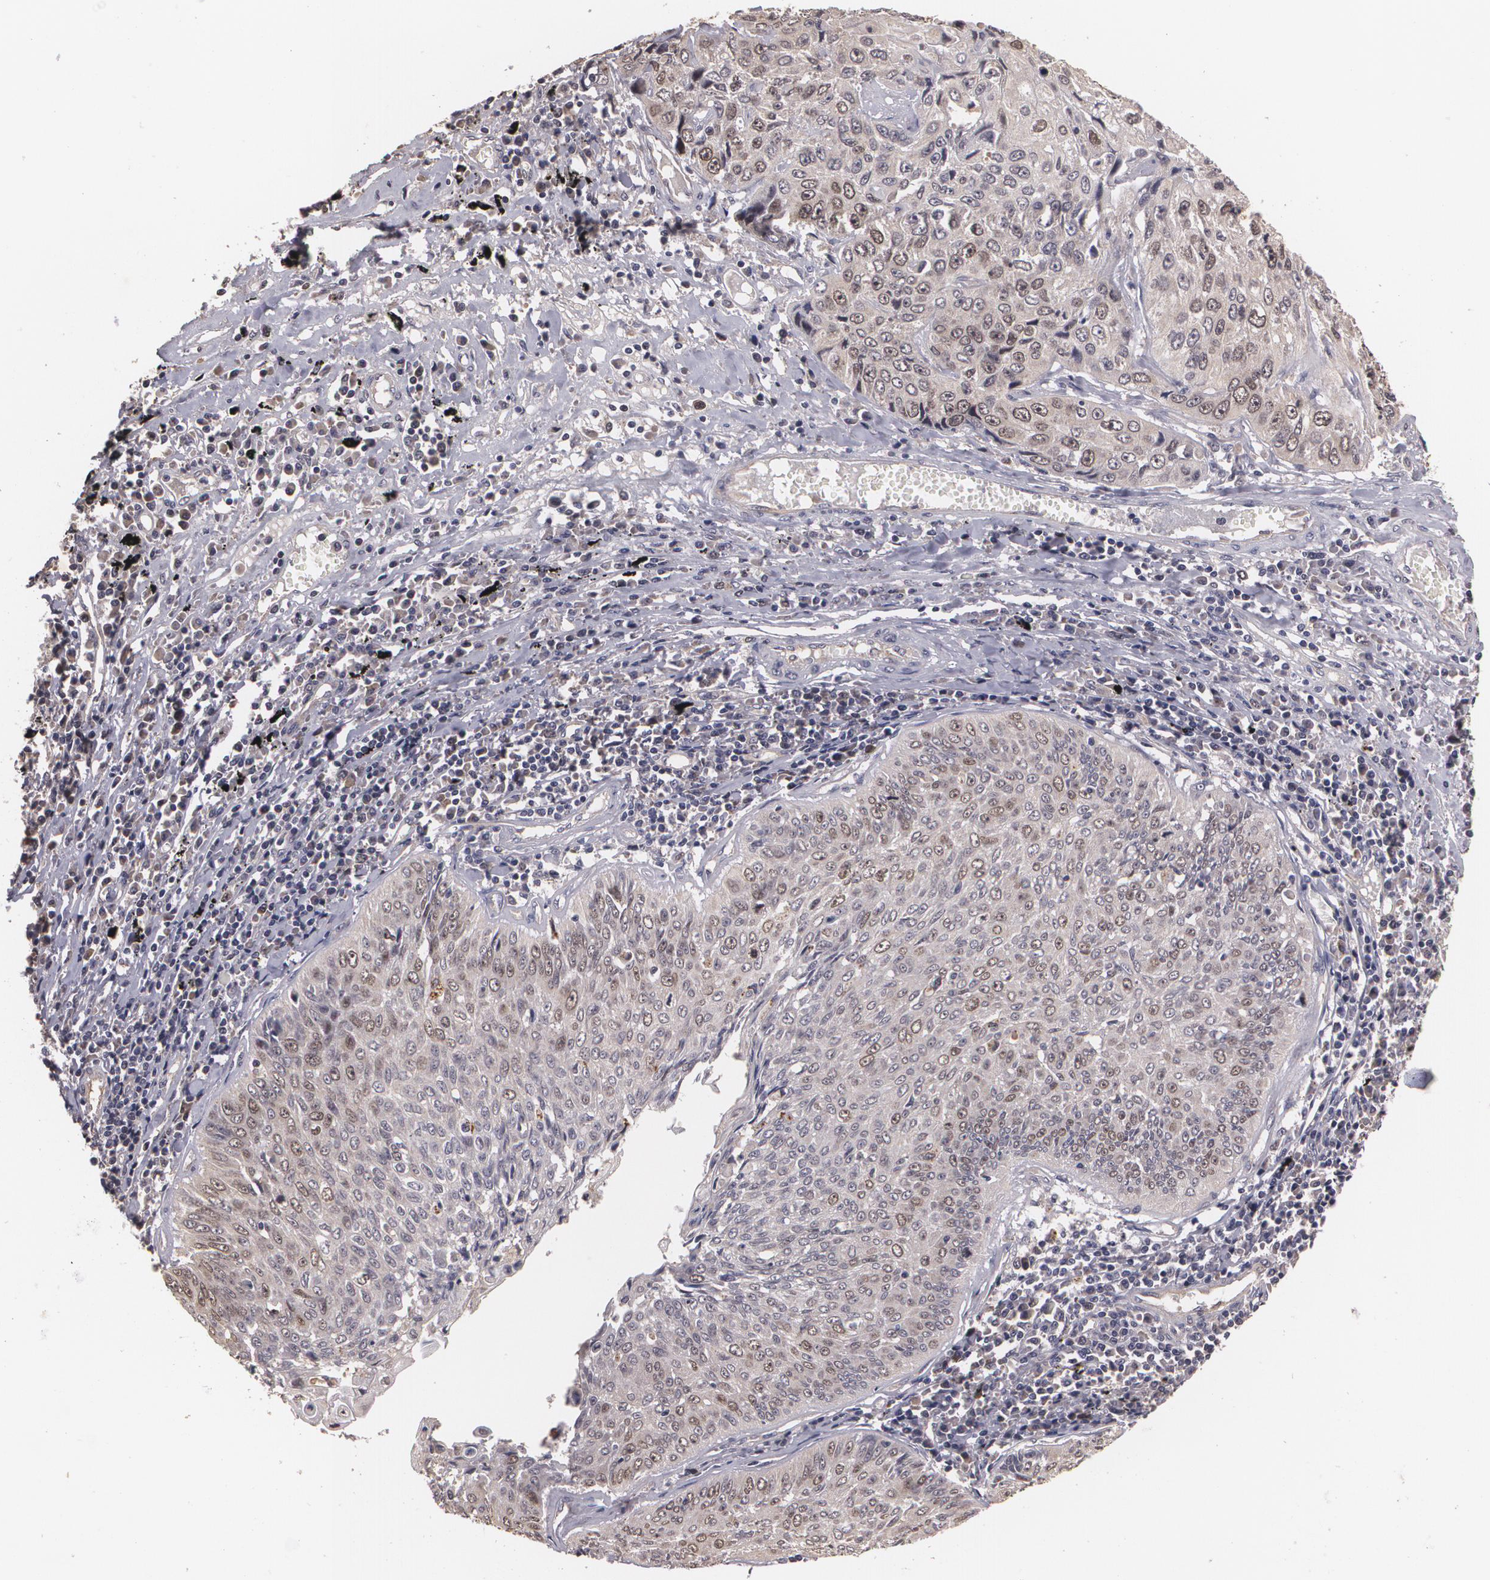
{"staining": {"intensity": "moderate", "quantity": "25%-75%", "location": "nuclear"}, "tissue": "lung cancer", "cell_type": "Tumor cells", "image_type": "cancer", "snomed": [{"axis": "morphology", "description": "Adenocarcinoma, NOS"}, {"axis": "topography", "description": "Lung"}], "caption": "A medium amount of moderate nuclear staining is identified in about 25%-75% of tumor cells in lung adenocarcinoma tissue.", "gene": "BRCA1", "patient": {"sex": "male", "age": 60}}